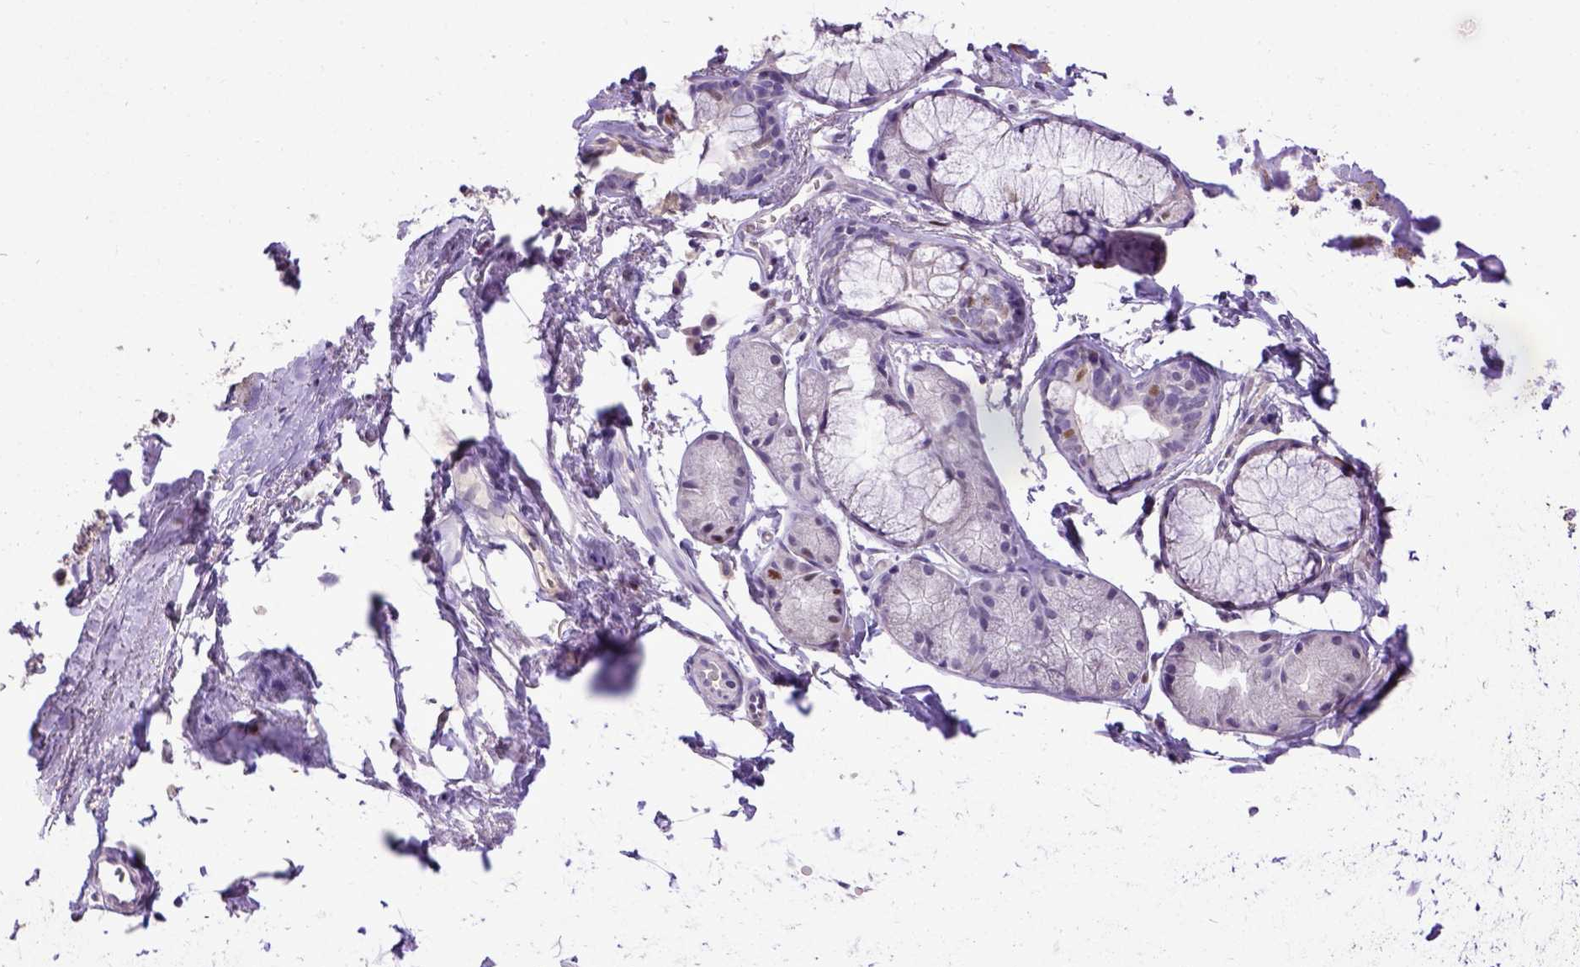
{"staining": {"intensity": "moderate", "quantity": ">75%", "location": "nuclear"}, "tissue": "adipose tissue", "cell_type": "Adipocytes", "image_type": "normal", "snomed": [{"axis": "morphology", "description": "Normal tissue, NOS"}, {"axis": "topography", "description": "Cartilage tissue"}, {"axis": "topography", "description": "Bronchus"}], "caption": "Normal adipose tissue reveals moderate nuclear expression in about >75% of adipocytes (brown staining indicates protein expression, while blue staining denotes nuclei)..", "gene": "CDKN1A", "patient": {"sex": "female", "age": 79}}